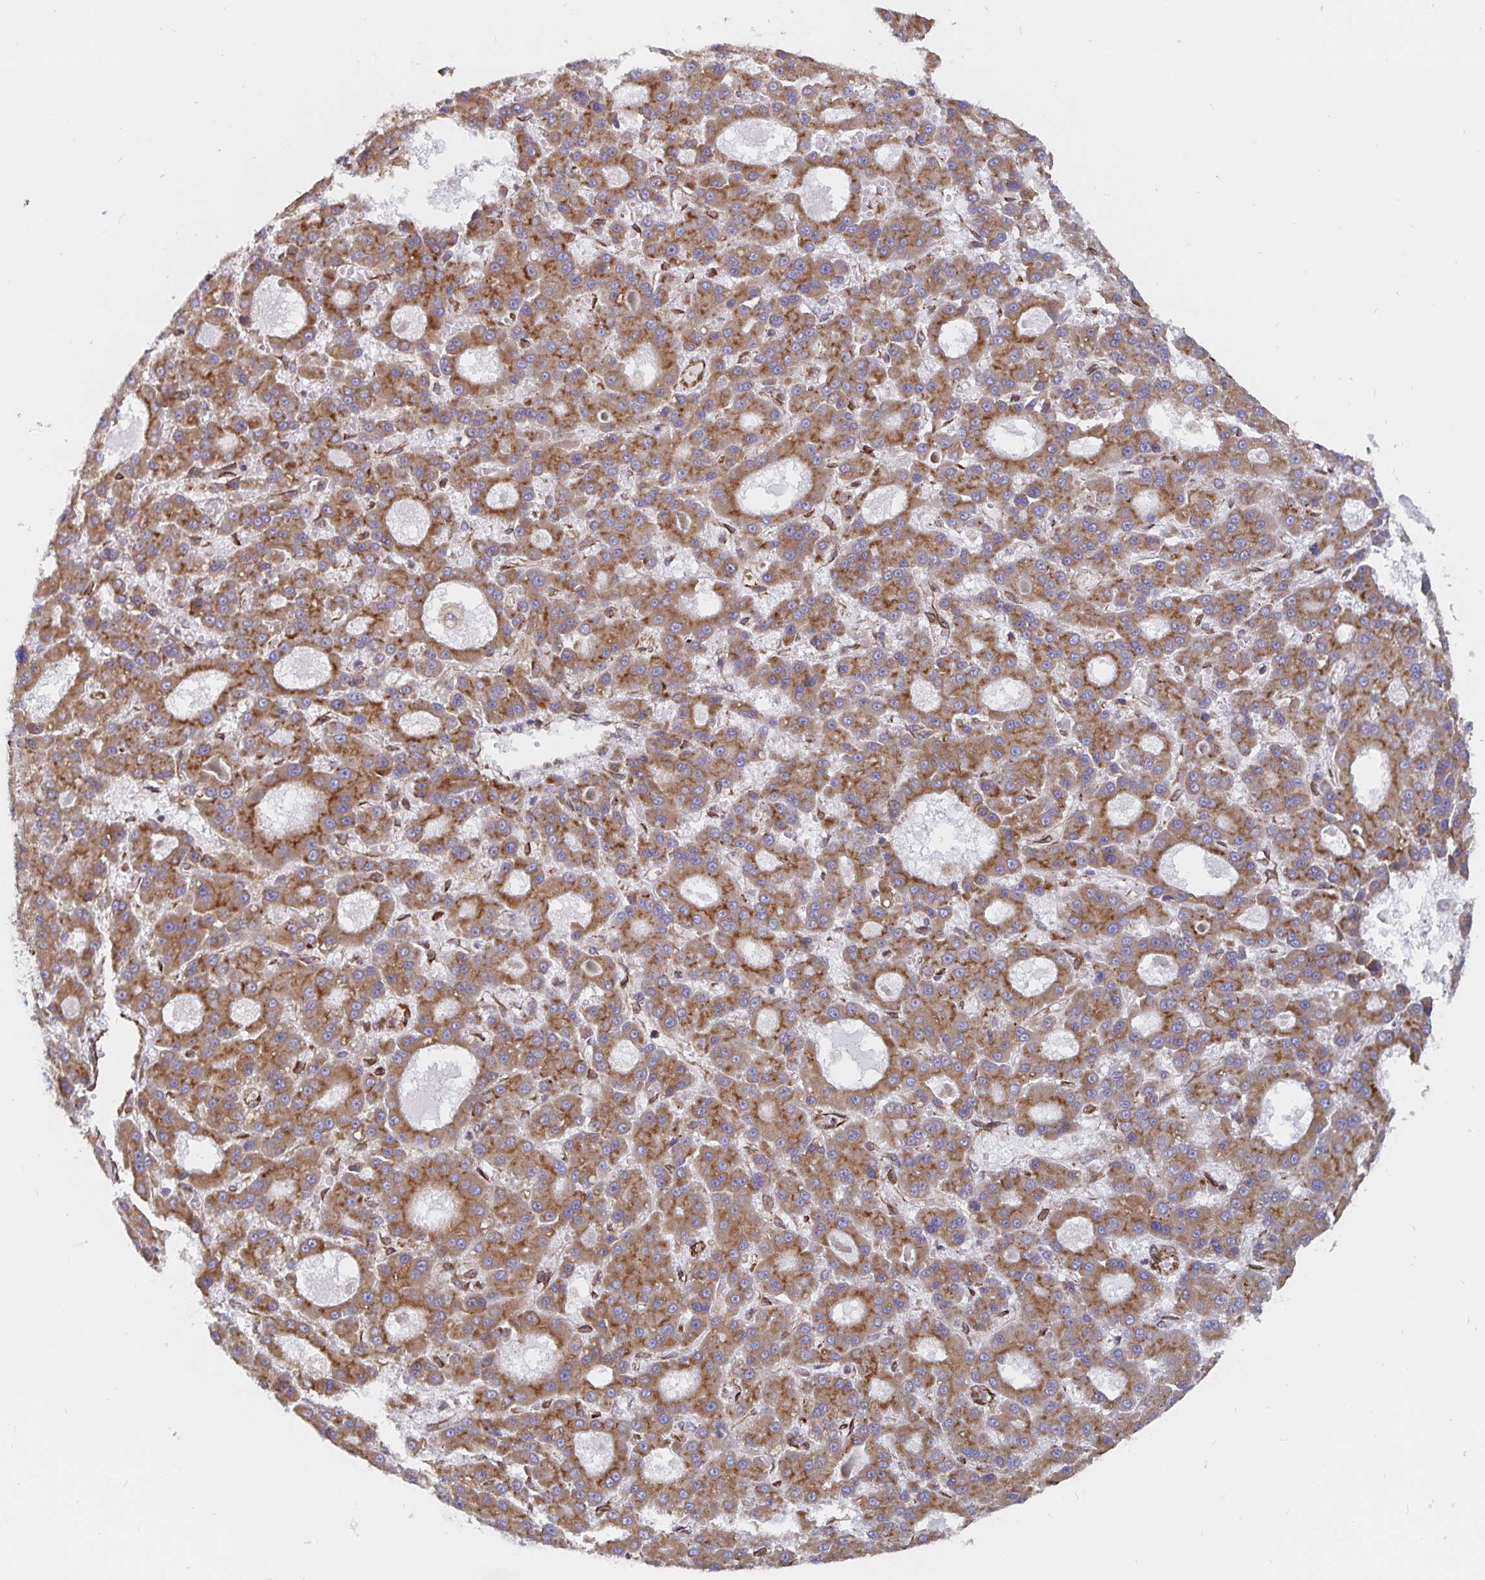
{"staining": {"intensity": "moderate", "quantity": ">75%", "location": "cytoplasmic/membranous"}, "tissue": "liver cancer", "cell_type": "Tumor cells", "image_type": "cancer", "snomed": [{"axis": "morphology", "description": "Carcinoma, Hepatocellular, NOS"}, {"axis": "topography", "description": "Liver"}], "caption": "The micrograph displays staining of liver hepatocellular carcinoma, revealing moderate cytoplasmic/membranous protein staining (brown color) within tumor cells.", "gene": "BCAP29", "patient": {"sex": "male", "age": 70}}